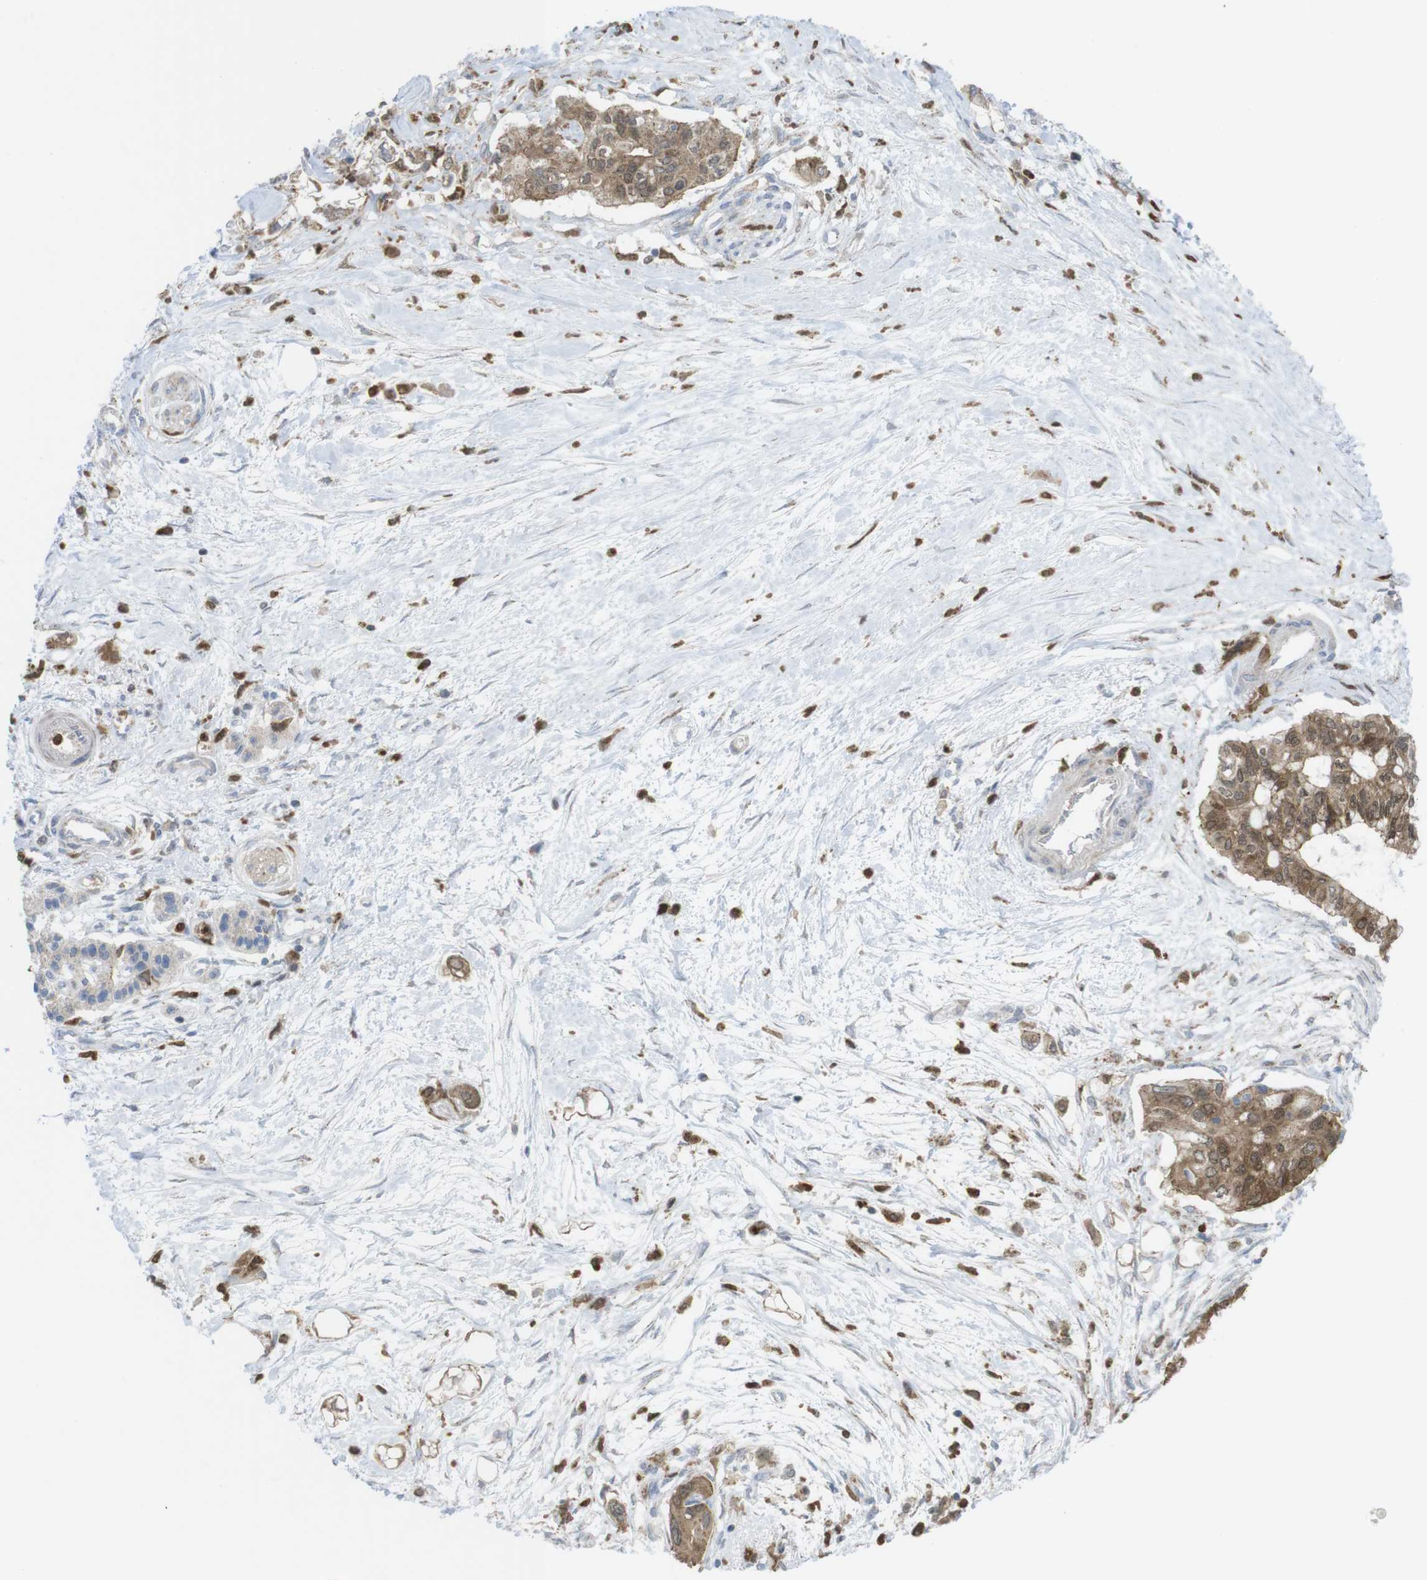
{"staining": {"intensity": "moderate", "quantity": ">75%", "location": "cytoplasmic/membranous"}, "tissue": "pancreatic cancer", "cell_type": "Tumor cells", "image_type": "cancer", "snomed": [{"axis": "morphology", "description": "Adenocarcinoma, NOS"}, {"axis": "topography", "description": "Pancreas"}], "caption": "An IHC photomicrograph of tumor tissue is shown. Protein staining in brown labels moderate cytoplasmic/membranous positivity in adenocarcinoma (pancreatic) within tumor cells.", "gene": "PRKCD", "patient": {"sex": "female", "age": 77}}